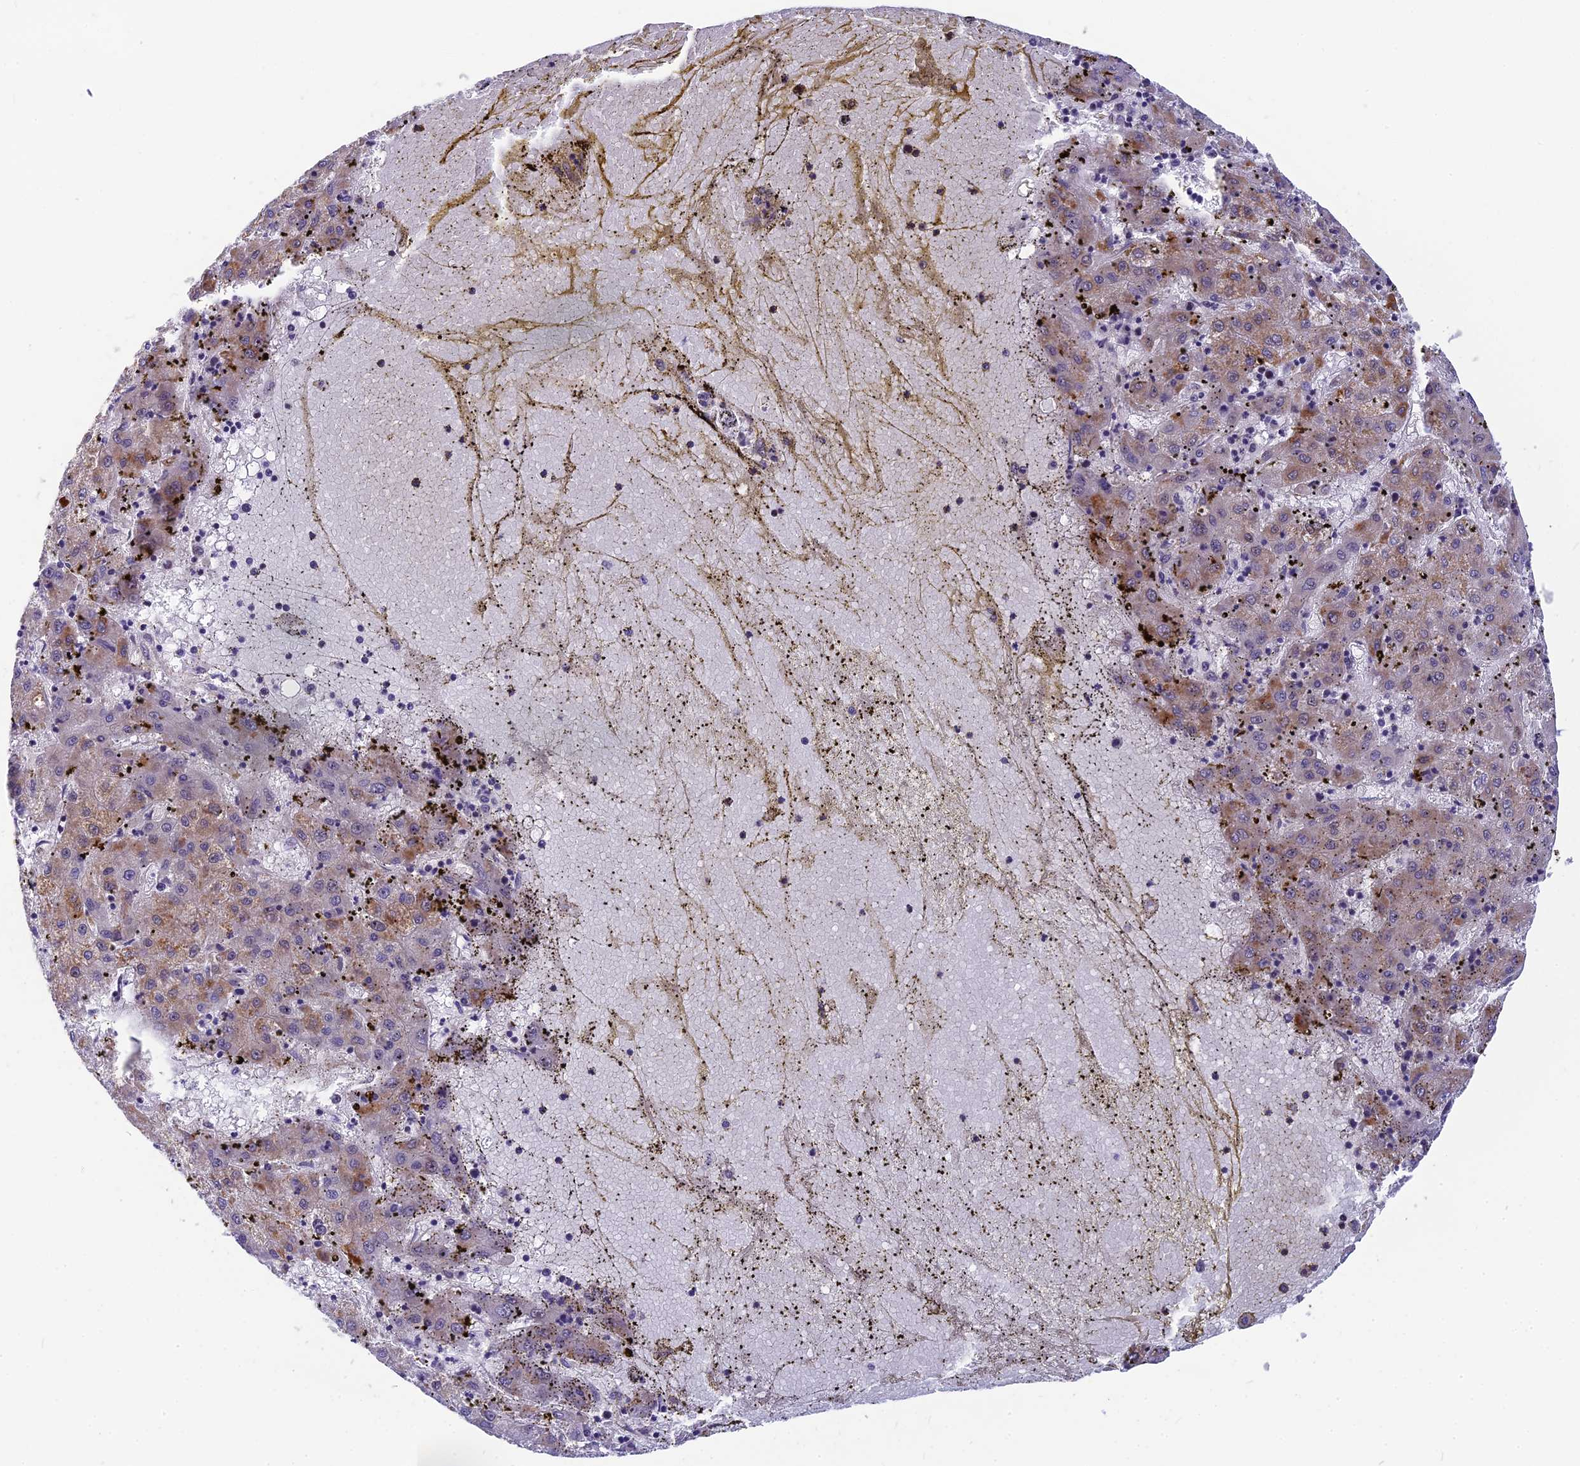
{"staining": {"intensity": "moderate", "quantity": "<25%", "location": "cytoplasmic/membranous"}, "tissue": "liver cancer", "cell_type": "Tumor cells", "image_type": "cancer", "snomed": [{"axis": "morphology", "description": "Carcinoma, Hepatocellular, NOS"}, {"axis": "topography", "description": "Liver"}], "caption": "Human hepatocellular carcinoma (liver) stained with a brown dye exhibits moderate cytoplasmic/membranous positive staining in about <25% of tumor cells.", "gene": "CMC1", "patient": {"sex": "male", "age": 72}}